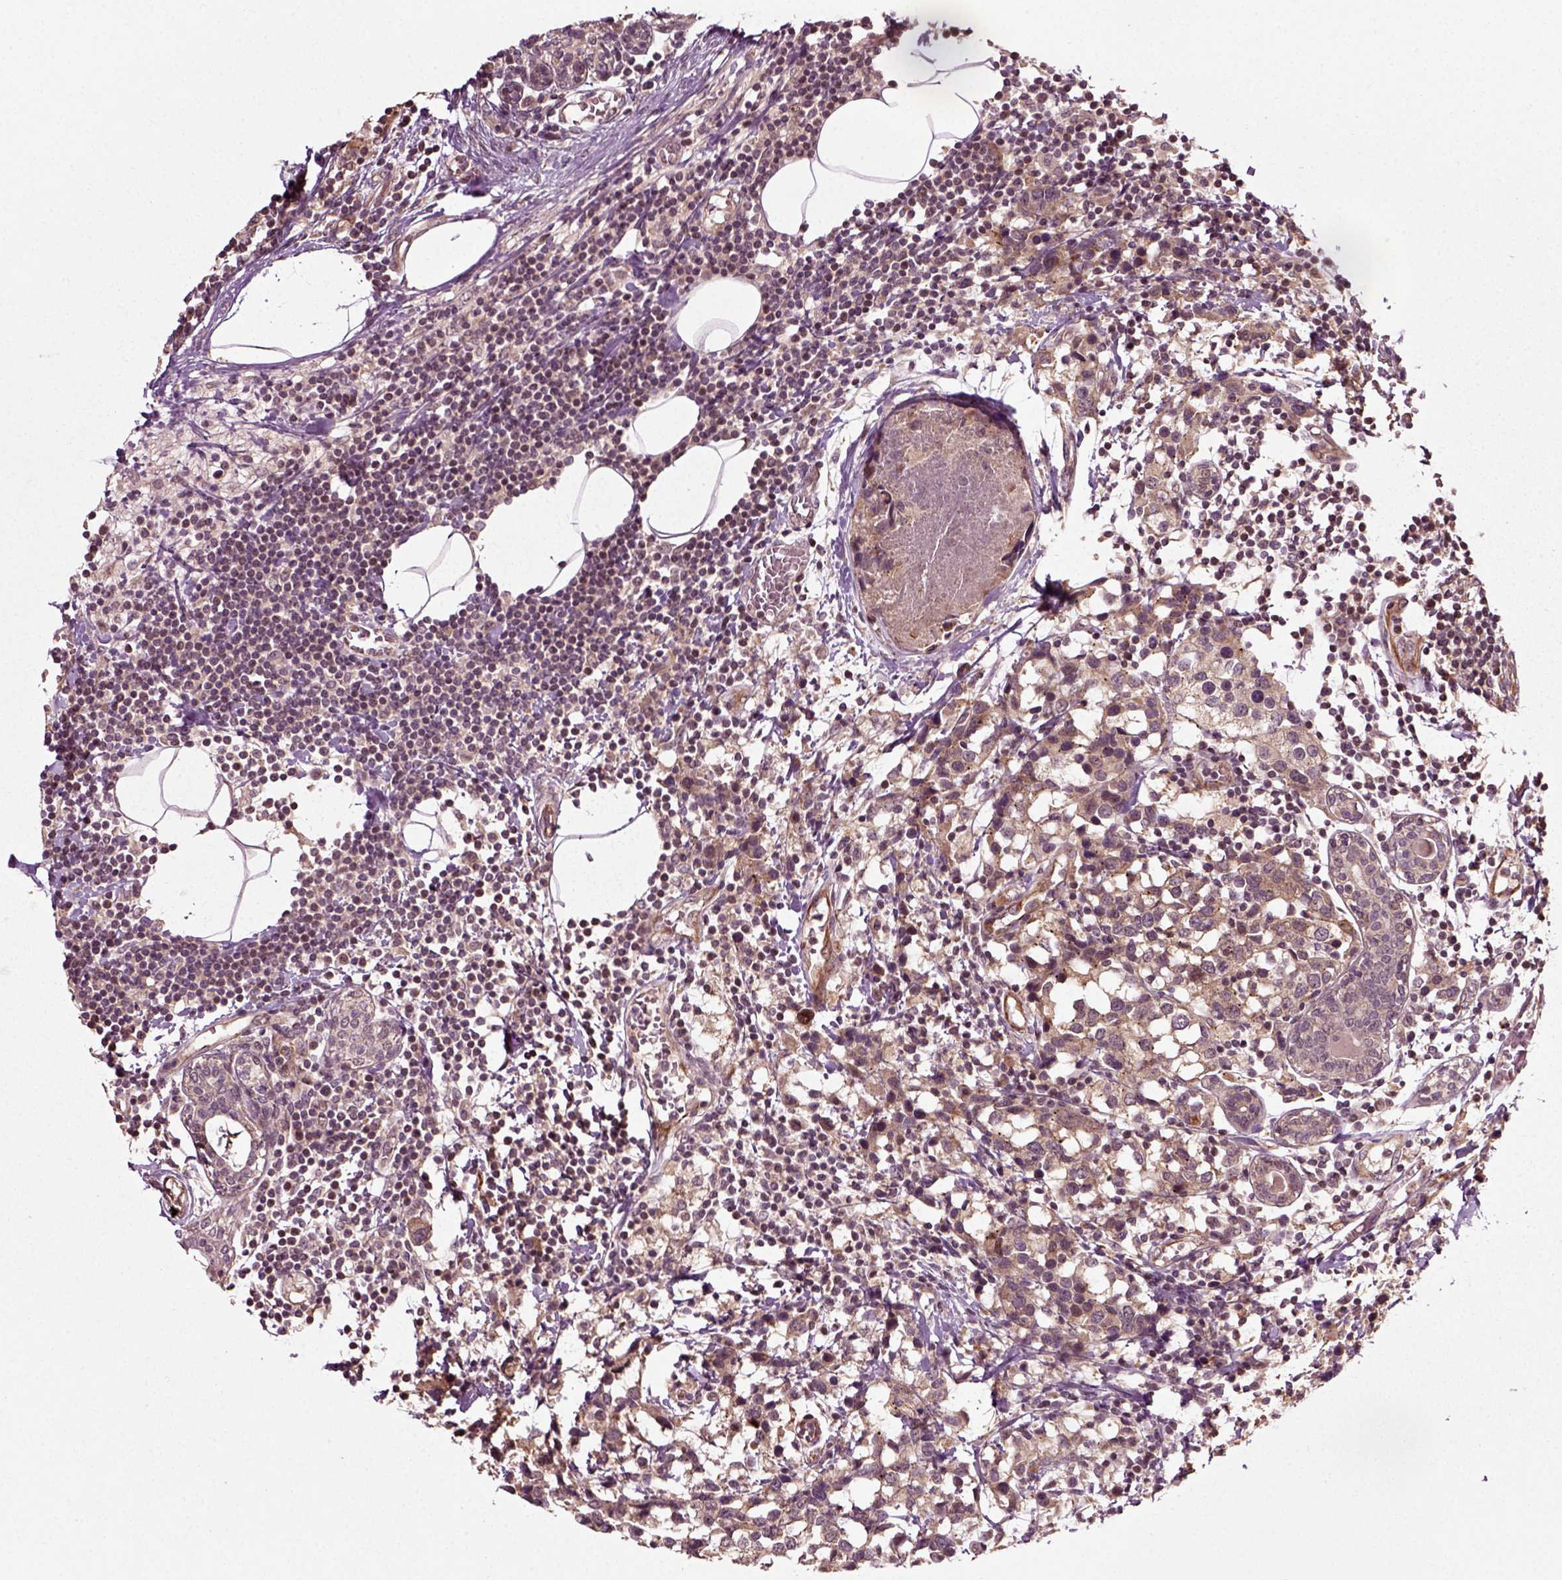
{"staining": {"intensity": "weak", "quantity": ">75%", "location": "cytoplasmic/membranous"}, "tissue": "breast cancer", "cell_type": "Tumor cells", "image_type": "cancer", "snomed": [{"axis": "morphology", "description": "Lobular carcinoma"}, {"axis": "topography", "description": "Breast"}], "caption": "Protein positivity by immunohistochemistry (IHC) reveals weak cytoplasmic/membranous positivity in about >75% of tumor cells in lobular carcinoma (breast).", "gene": "PLCD3", "patient": {"sex": "female", "age": 59}}